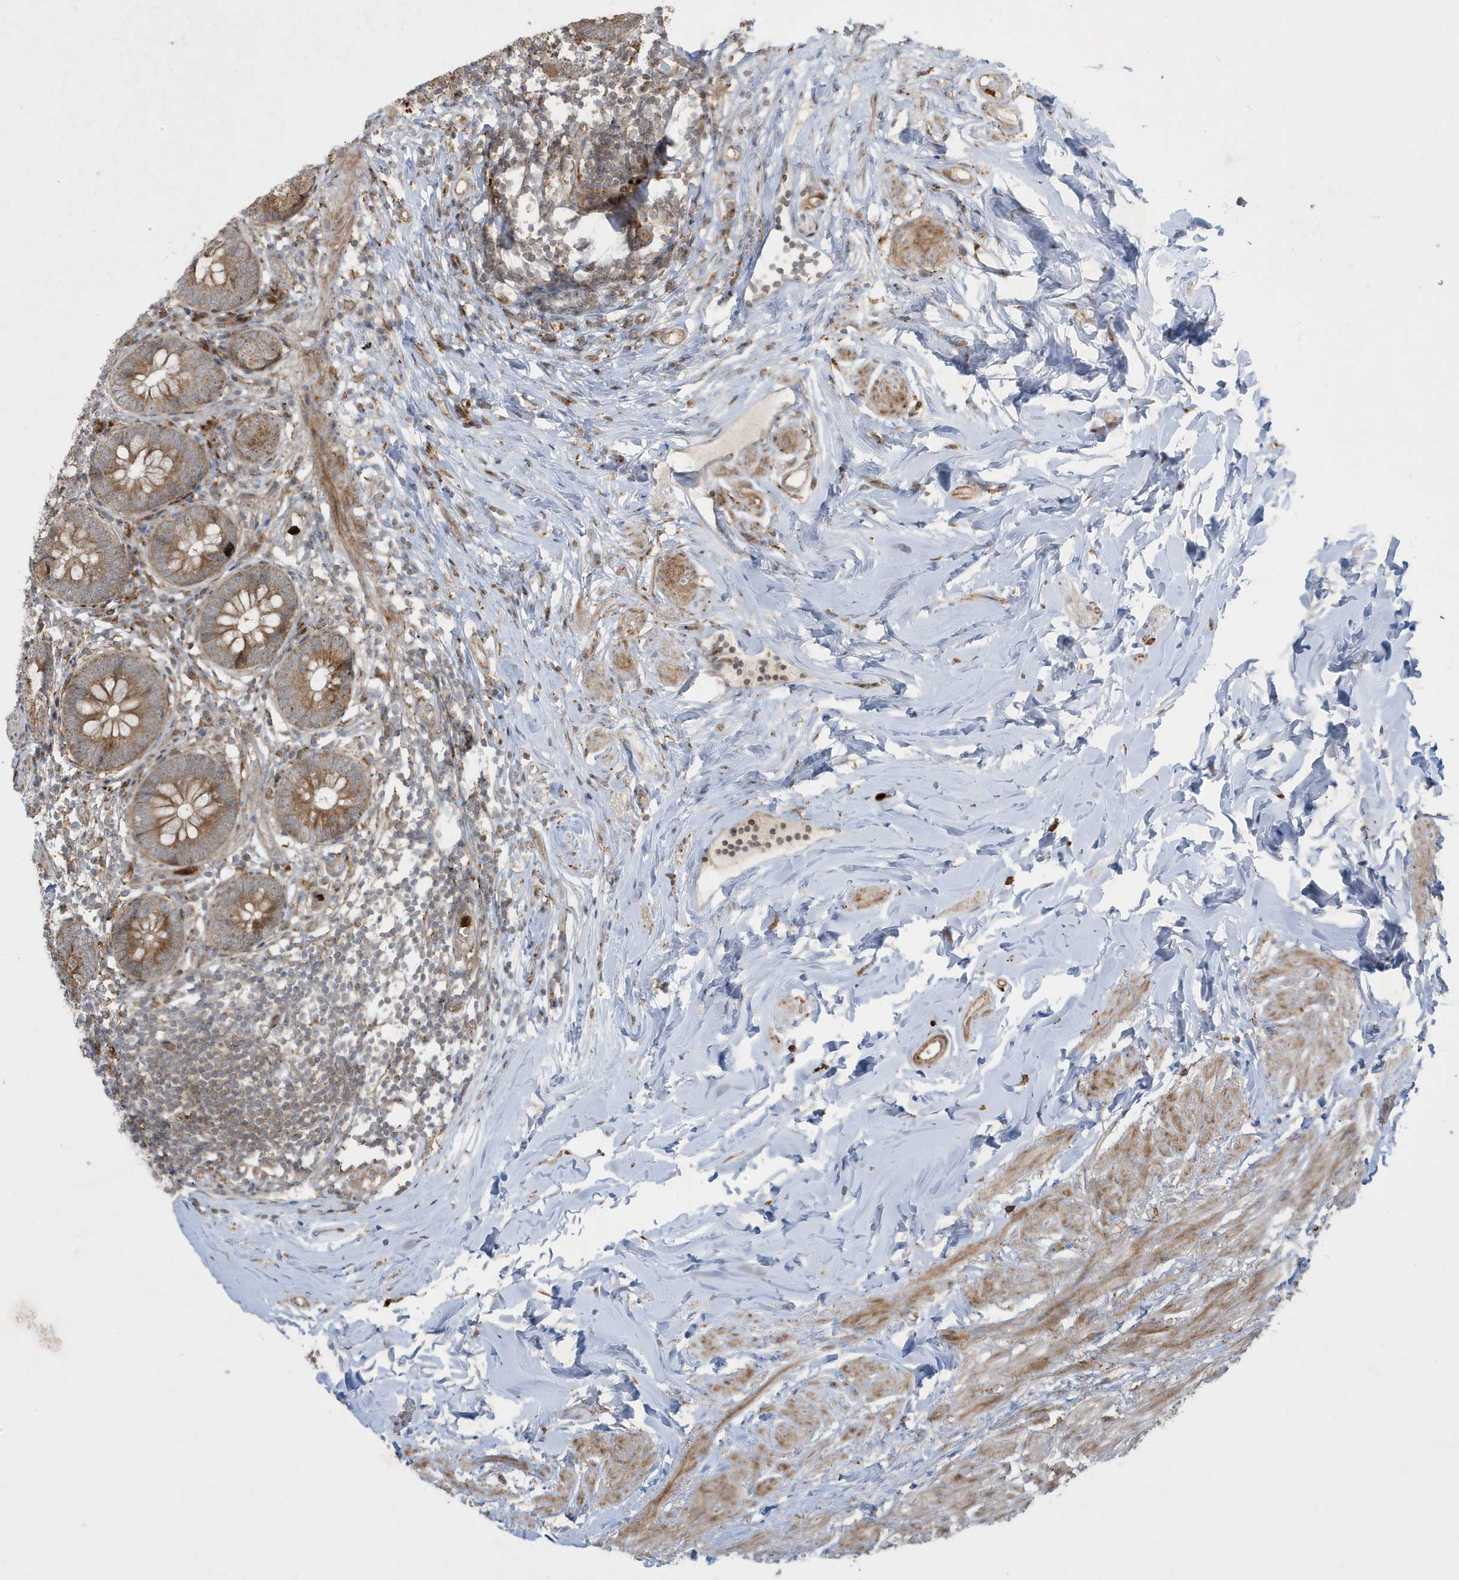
{"staining": {"intensity": "strong", "quantity": ">75%", "location": "cytoplasmic/membranous"}, "tissue": "appendix", "cell_type": "Glandular cells", "image_type": "normal", "snomed": [{"axis": "morphology", "description": "Normal tissue, NOS"}, {"axis": "topography", "description": "Appendix"}], "caption": "Protein staining of benign appendix shows strong cytoplasmic/membranous expression in about >75% of glandular cells.", "gene": "IFT57", "patient": {"sex": "female", "age": 62}}